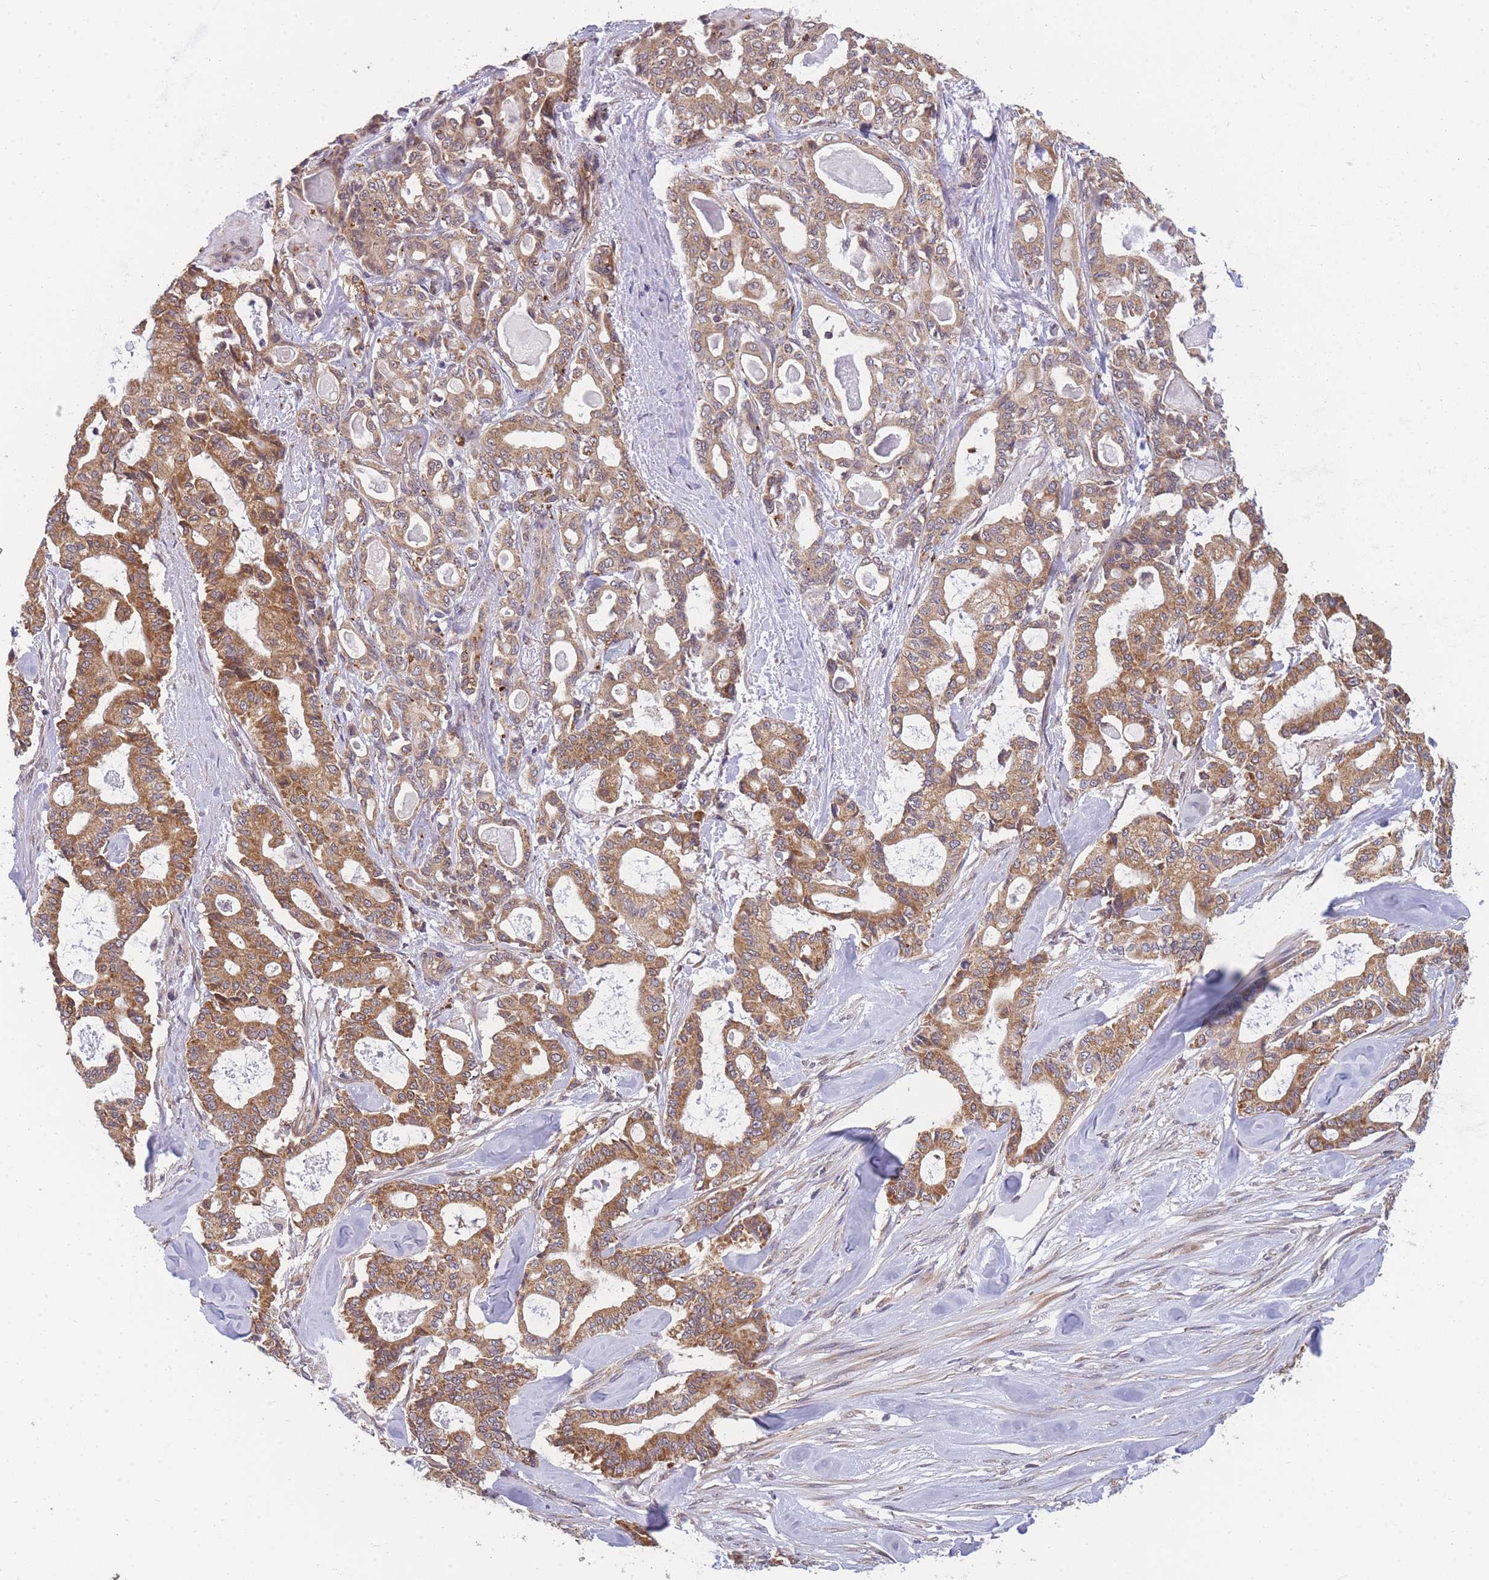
{"staining": {"intensity": "moderate", "quantity": ">75%", "location": "cytoplasmic/membranous"}, "tissue": "pancreatic cancer", "cell_type": "Tumor cells", "image_type": "cancer", "snomed": [{"axis": "morphology", "description": "Adenocarcinoma, NOS"}, {"axis": "topography", "description": "Pancreas"}], "caption": "The micrograph reveals staining of adenocarcinoma (pancreatic), revealing moderate cytoplasmic/membranous protein staining (brown color) within tumor cells. Using DAB (brown) and hematoxylin (blue) stains, captured at high magnification using brightfield microscopy.", "gene": "MRPL23", "patient": {"sex": "male", "age": 63}}